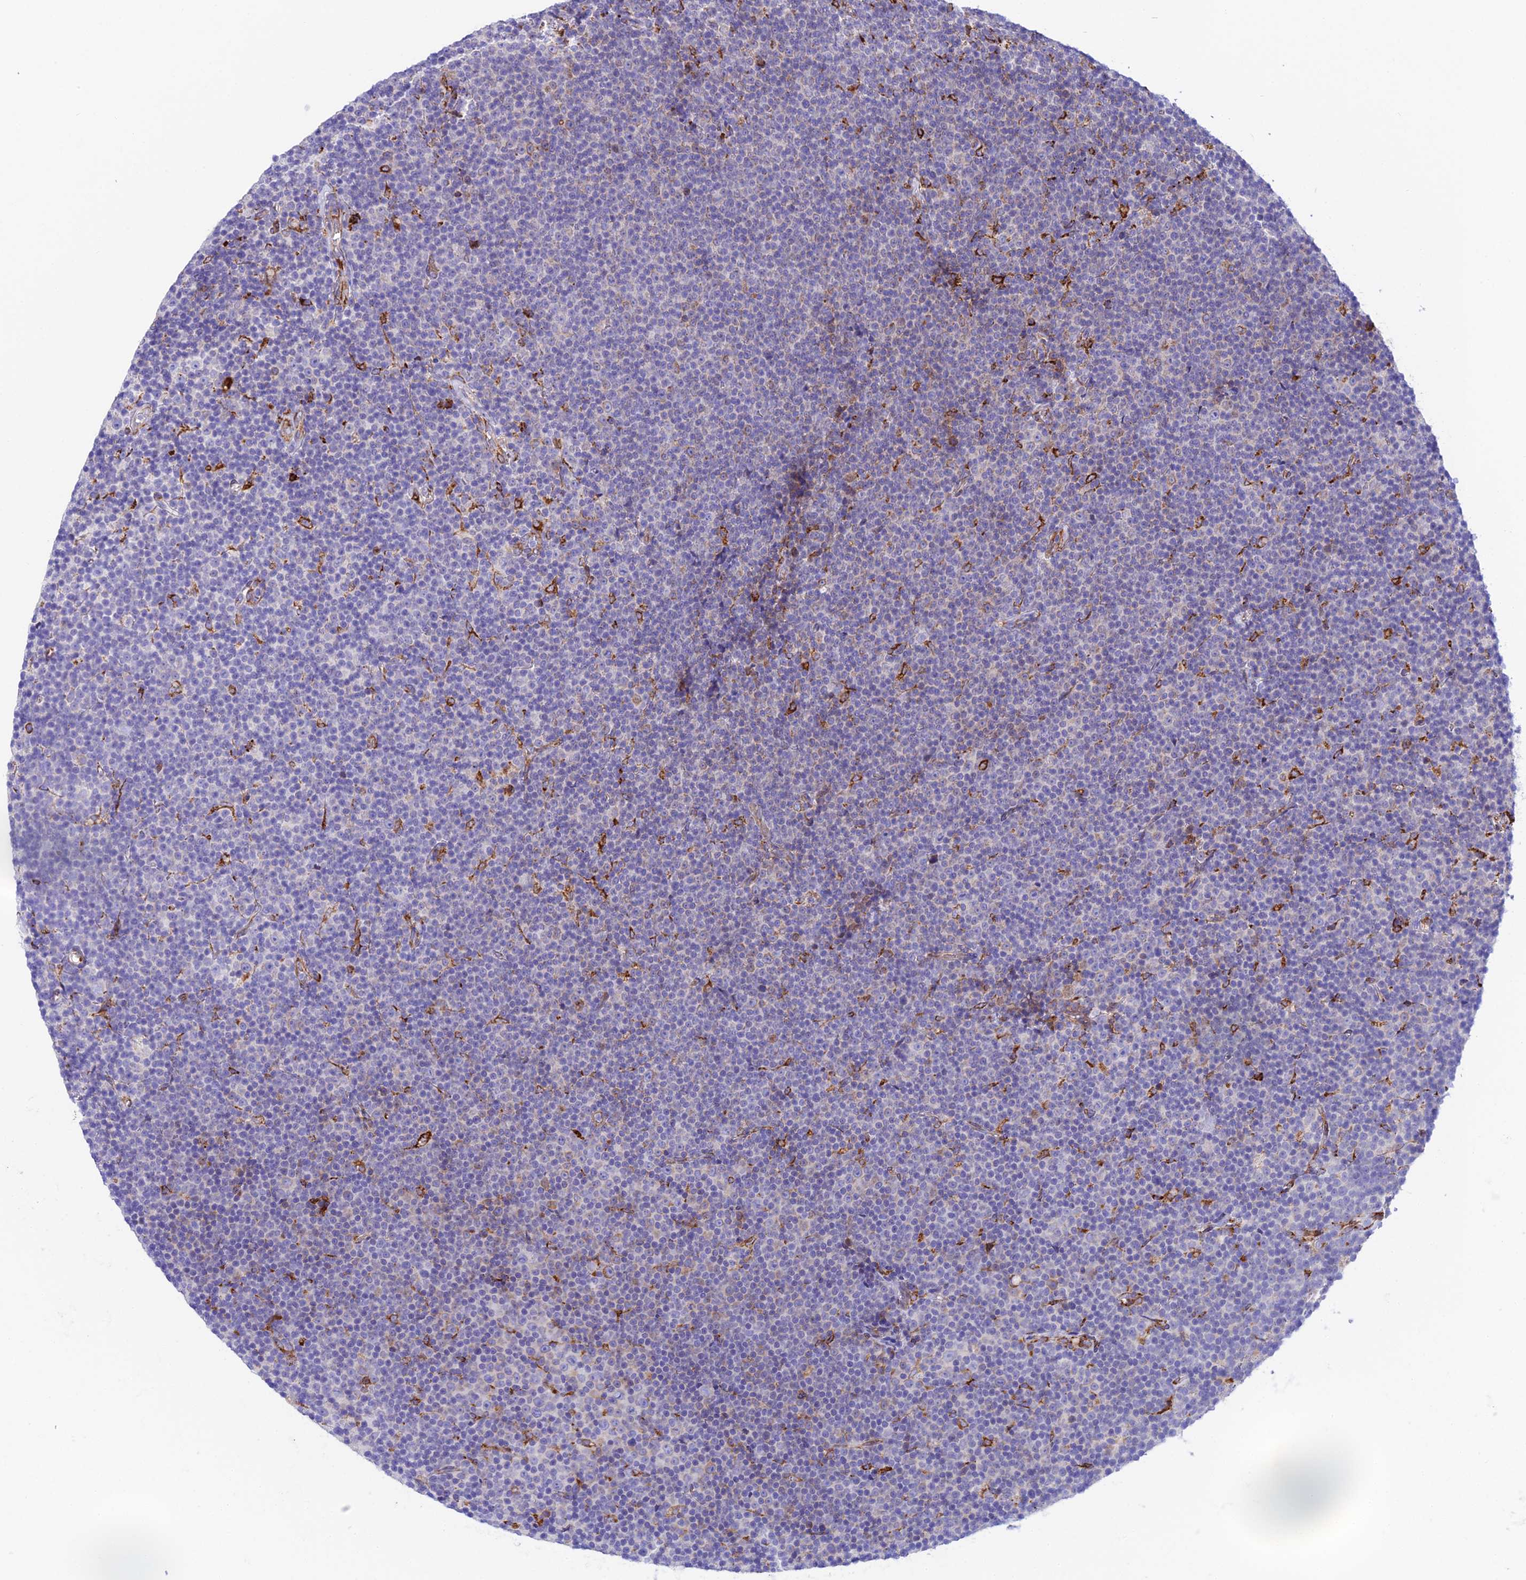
{"staining": {"intensity": "moderate", "quantity": "<25%", "location": "cytoplasmic/membranous"}, "tissue": "lymphoma", "cell_type": "Tumor cells", "image_type": "cancer", "snomed": [{"axis": "morphology", "description": "Malignant lymphoma, non-Hodgkin's type, Low grade"}, {"axis": "topography", "description": "Lymph node"}], "caption": "Immunohistochemical staining of low-grade malignant lymphoma, non-Hodgkin's type displays low levels of moderate cytoplasmic/membranous positivity in approximately <25% of tumor cells.", "gene": "TUBGCP6", "patient": {"sex": "female", "age": 67}}